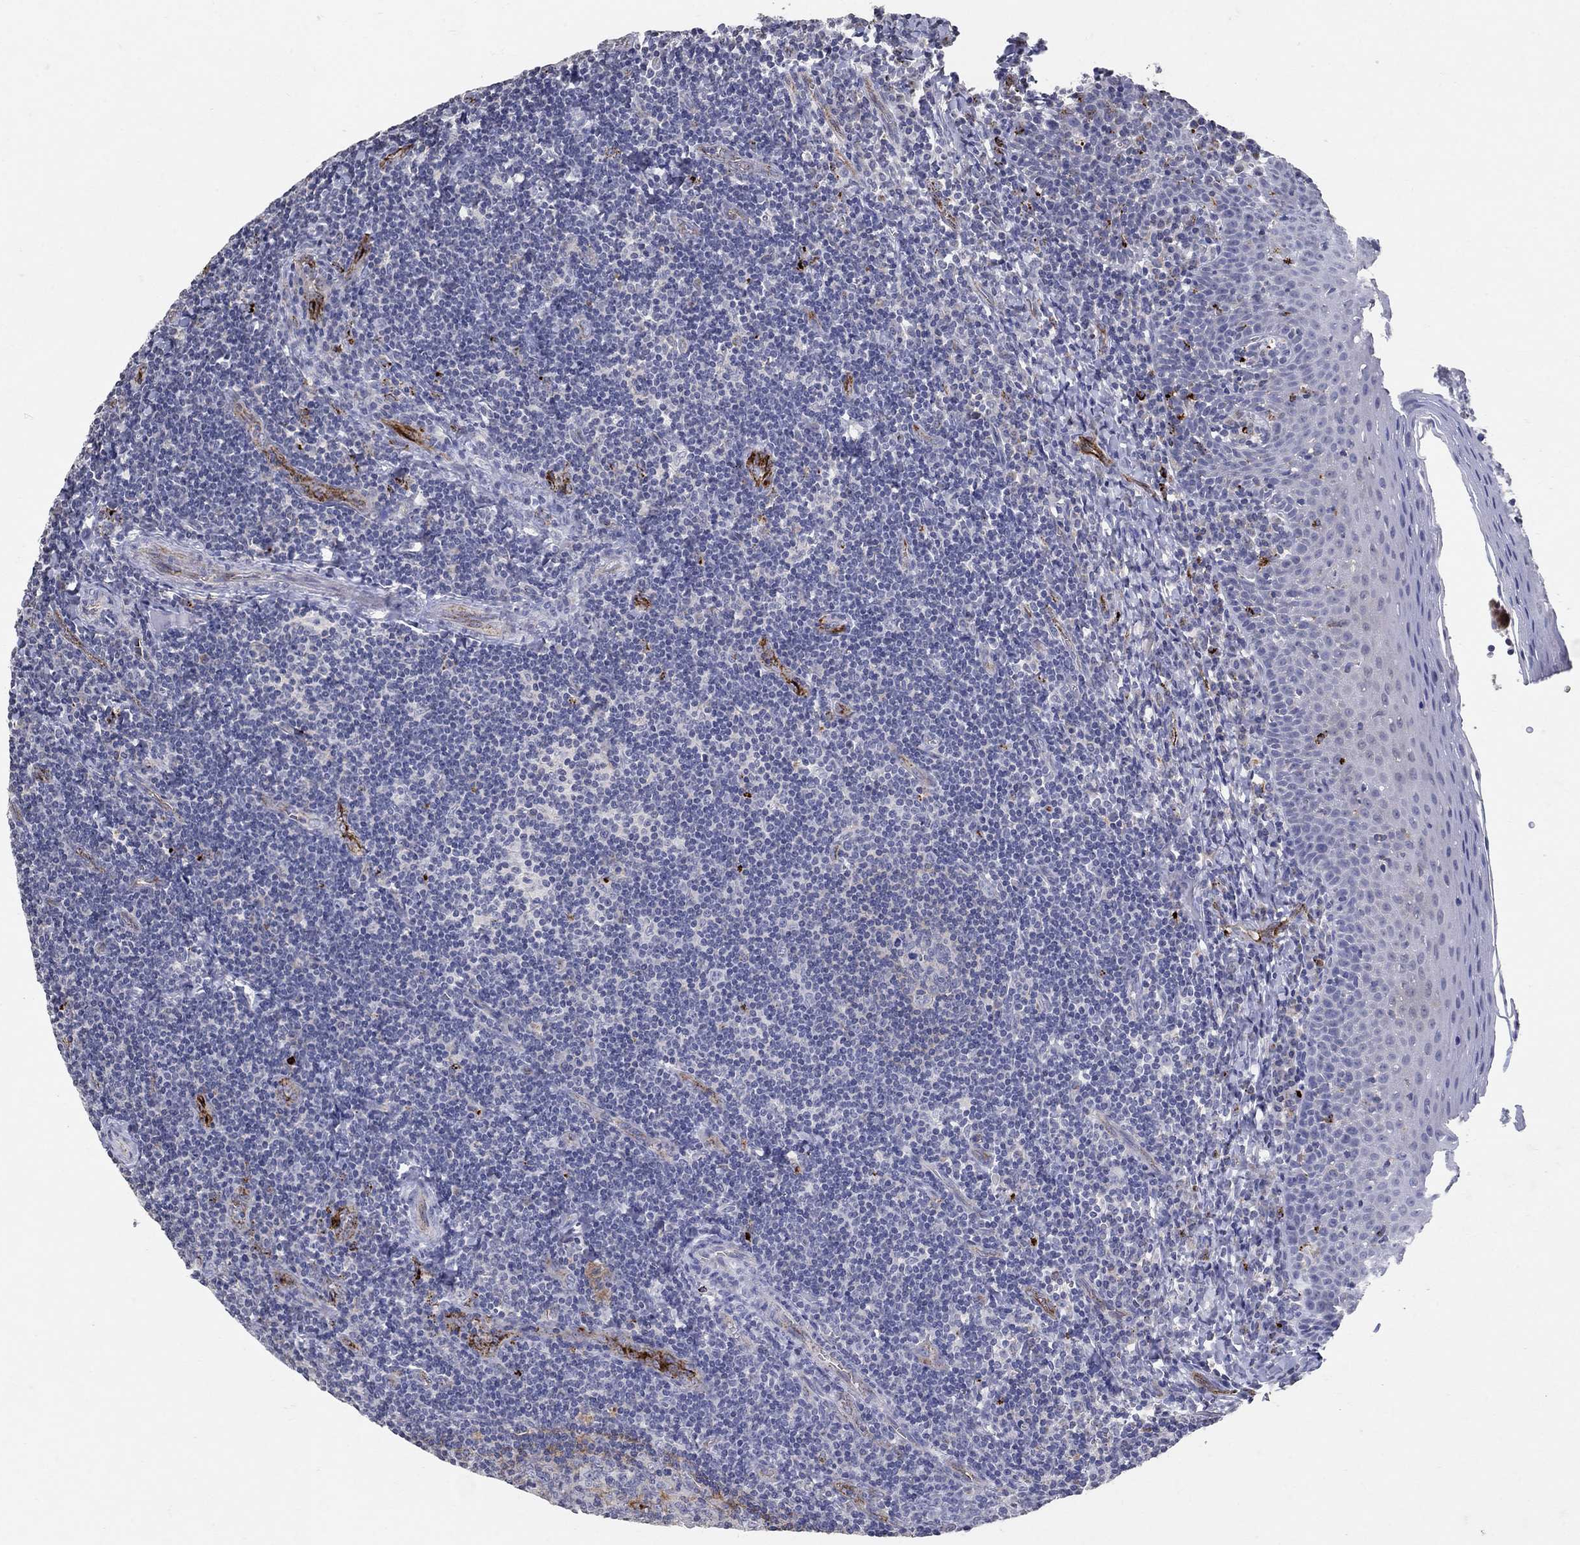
{"staining": {"intensity": "strong", "quantity": "<25%", "location": "cytoplasmic/membranous"}, "tissue": "tonsil", "cell_type": "Germinal center cells", "image_type": "normal", "snomed": [{"axis": "morphology", "description": "Normal tissue, NOS"}, {"axis": "morphology", "description": "Inflammation, NOS"}, {"axis": "topography", "description": "Tonsil"}], "caption": "DAB immunohistochemical staining of unremarkable human tonsil displays strong cytoplasmic/membranous protein expression in about <25% of germinal center cells.", "gene": "TINAG", "patient": {"sex": "female", "age": 31}}